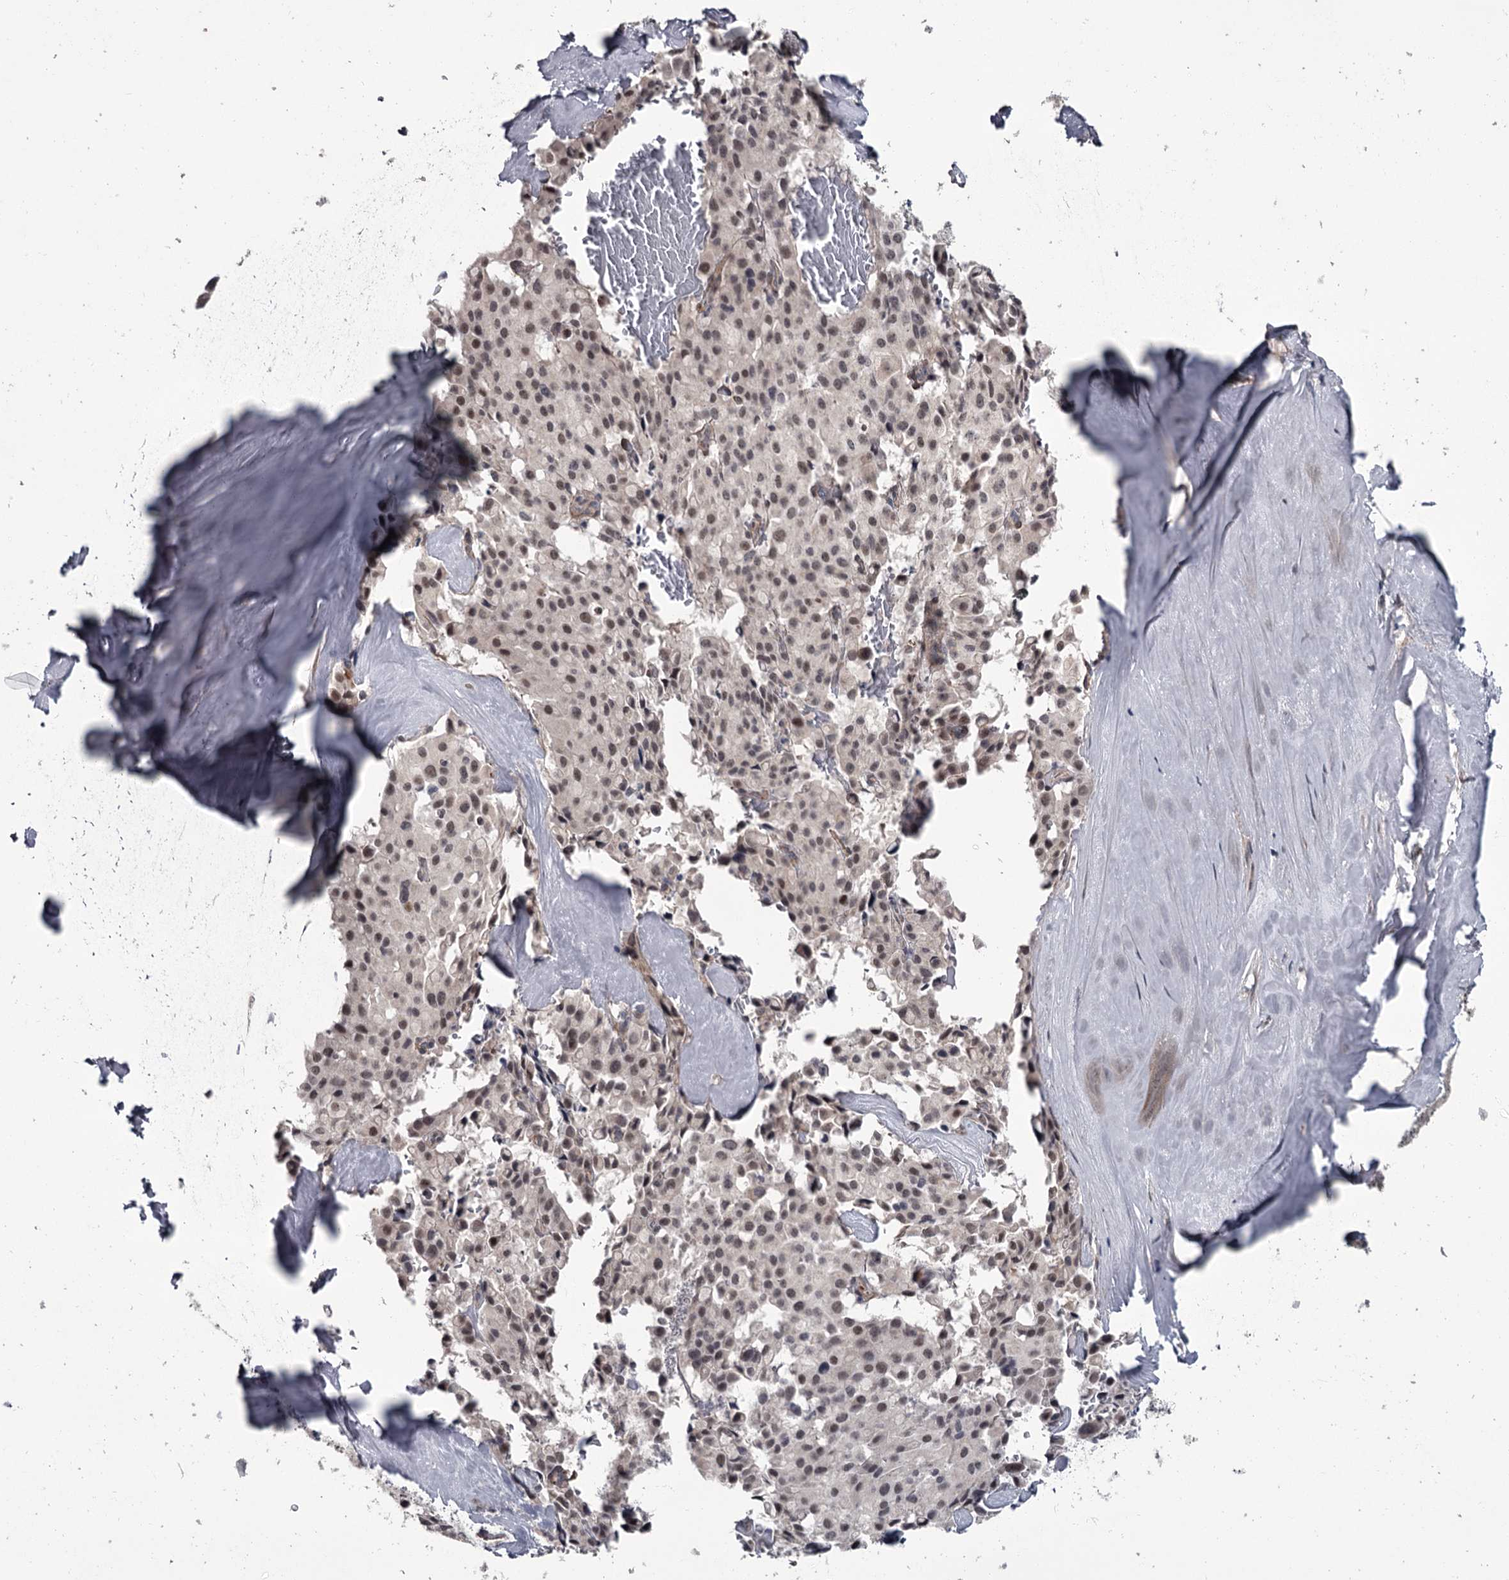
{"staining": {"intensity": "weak", "quantity": ">75%", "location": "nuclear"}, "tissue": "pancreatic cancer", "cell_type": "Tumor cells", "image_type": "cancer", "snomed": [{"axis": "morphology", "description": "Adenocarcinoma, NOS"}, {"axis": "topography", "description": "Pancreas"}], "caption": "There is low levels of weak nuclear staining in tumor cells of pancreatic adenocarcinoma, as demonstrated by immunohistochemical staining (brown color).", "gene": "PRPF40B", "patient": {"sex": "male", "age": 65}}